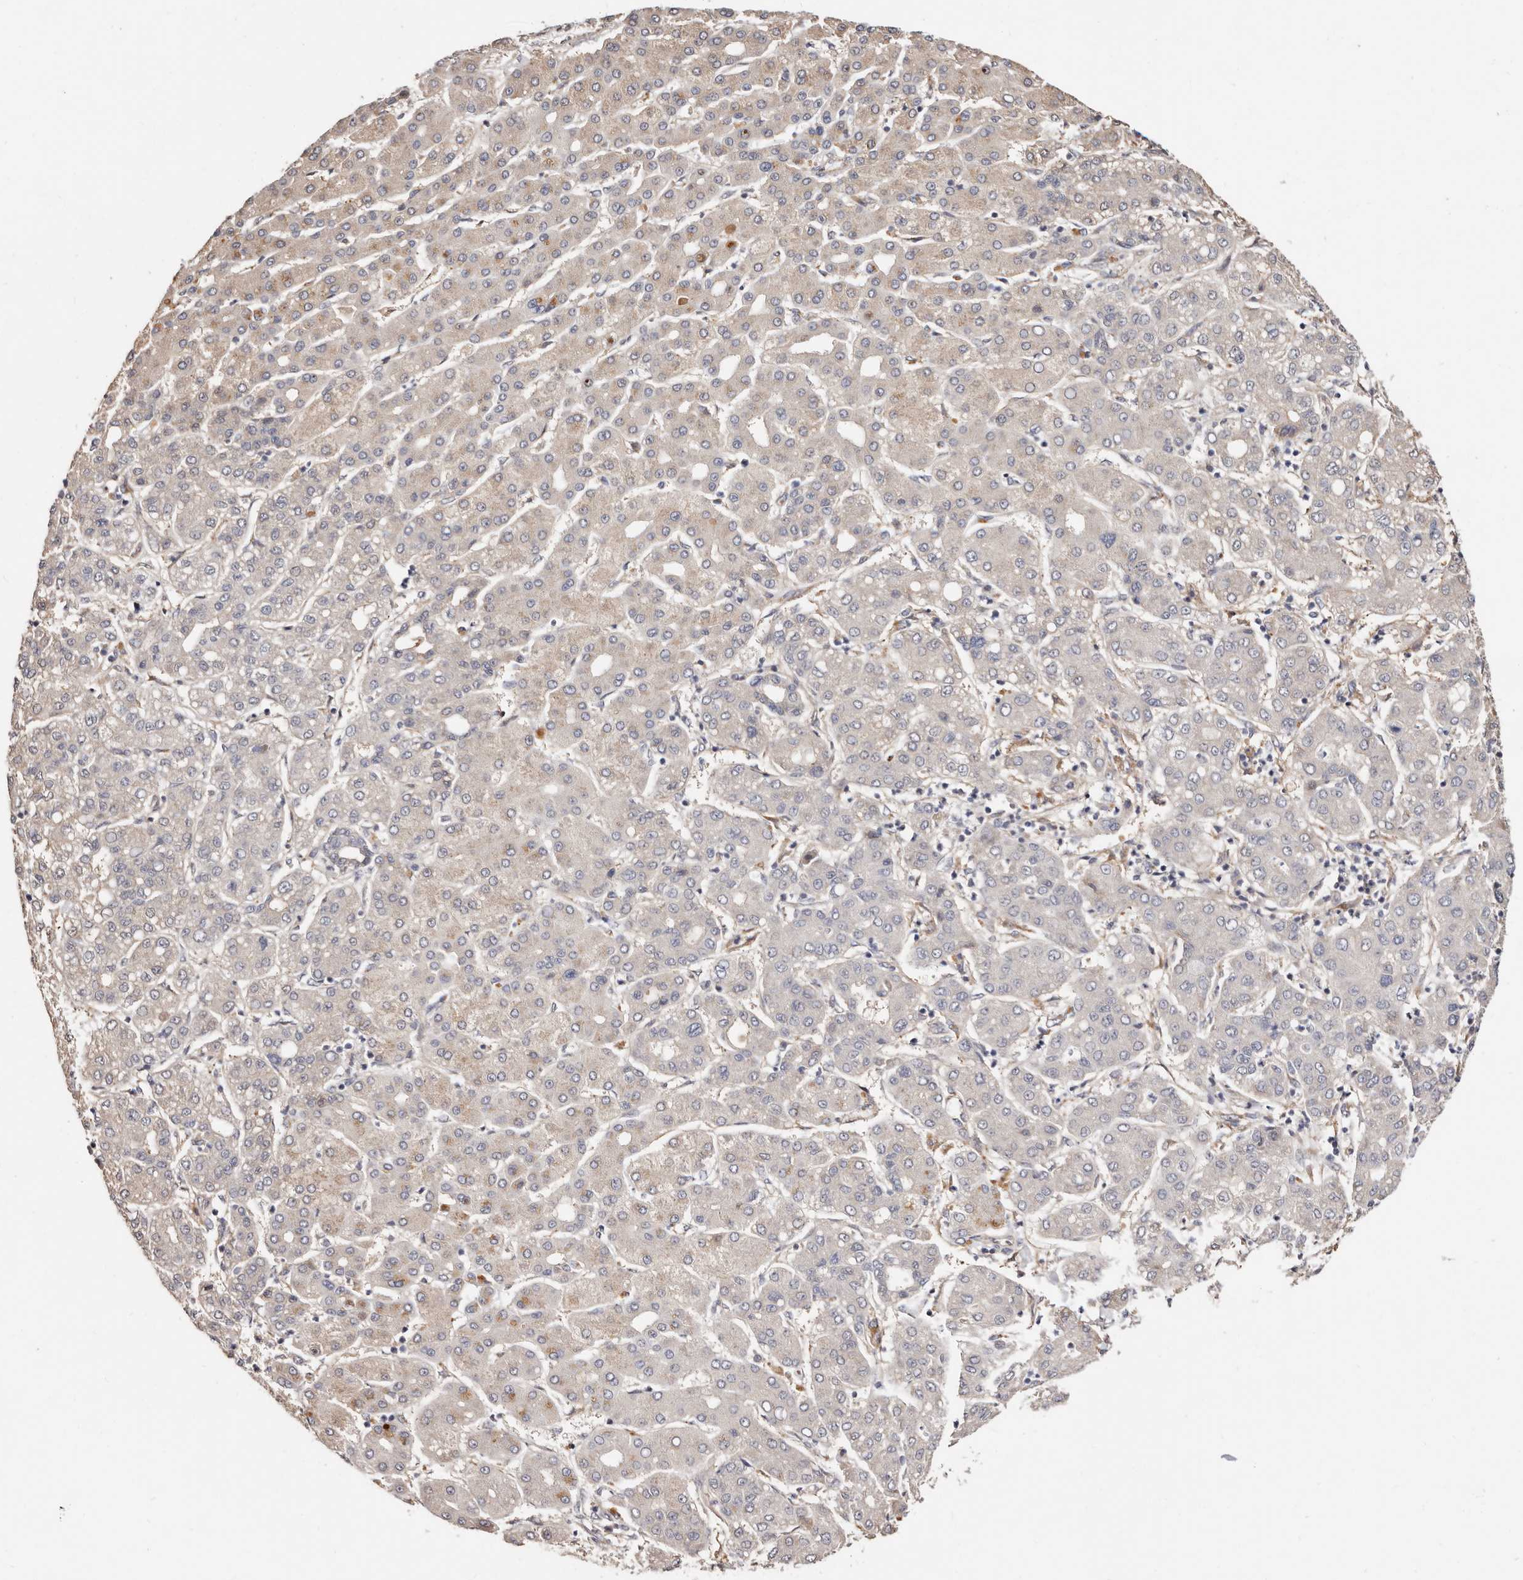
{"staining": {"intensity": "weak", "quantity": "<25%", "location": "cytoplasmic/membranous"}, "tissue": "liver cancer", "cell_type": "Tumor cells", "image_type": "cancer", "snomed": [{"axis": "morphology", "description": "Carcinoma, Hepatocellular, NOS"}, {"axis": "topography", "description": "Liver"}], "caption": "Immunohistochemical staining of hepatocellular carcinoma (liver) reveals no significant expression in tumor cells.", "gene": "TRIP13", "patient": {"sex": "male", "age": 65}}